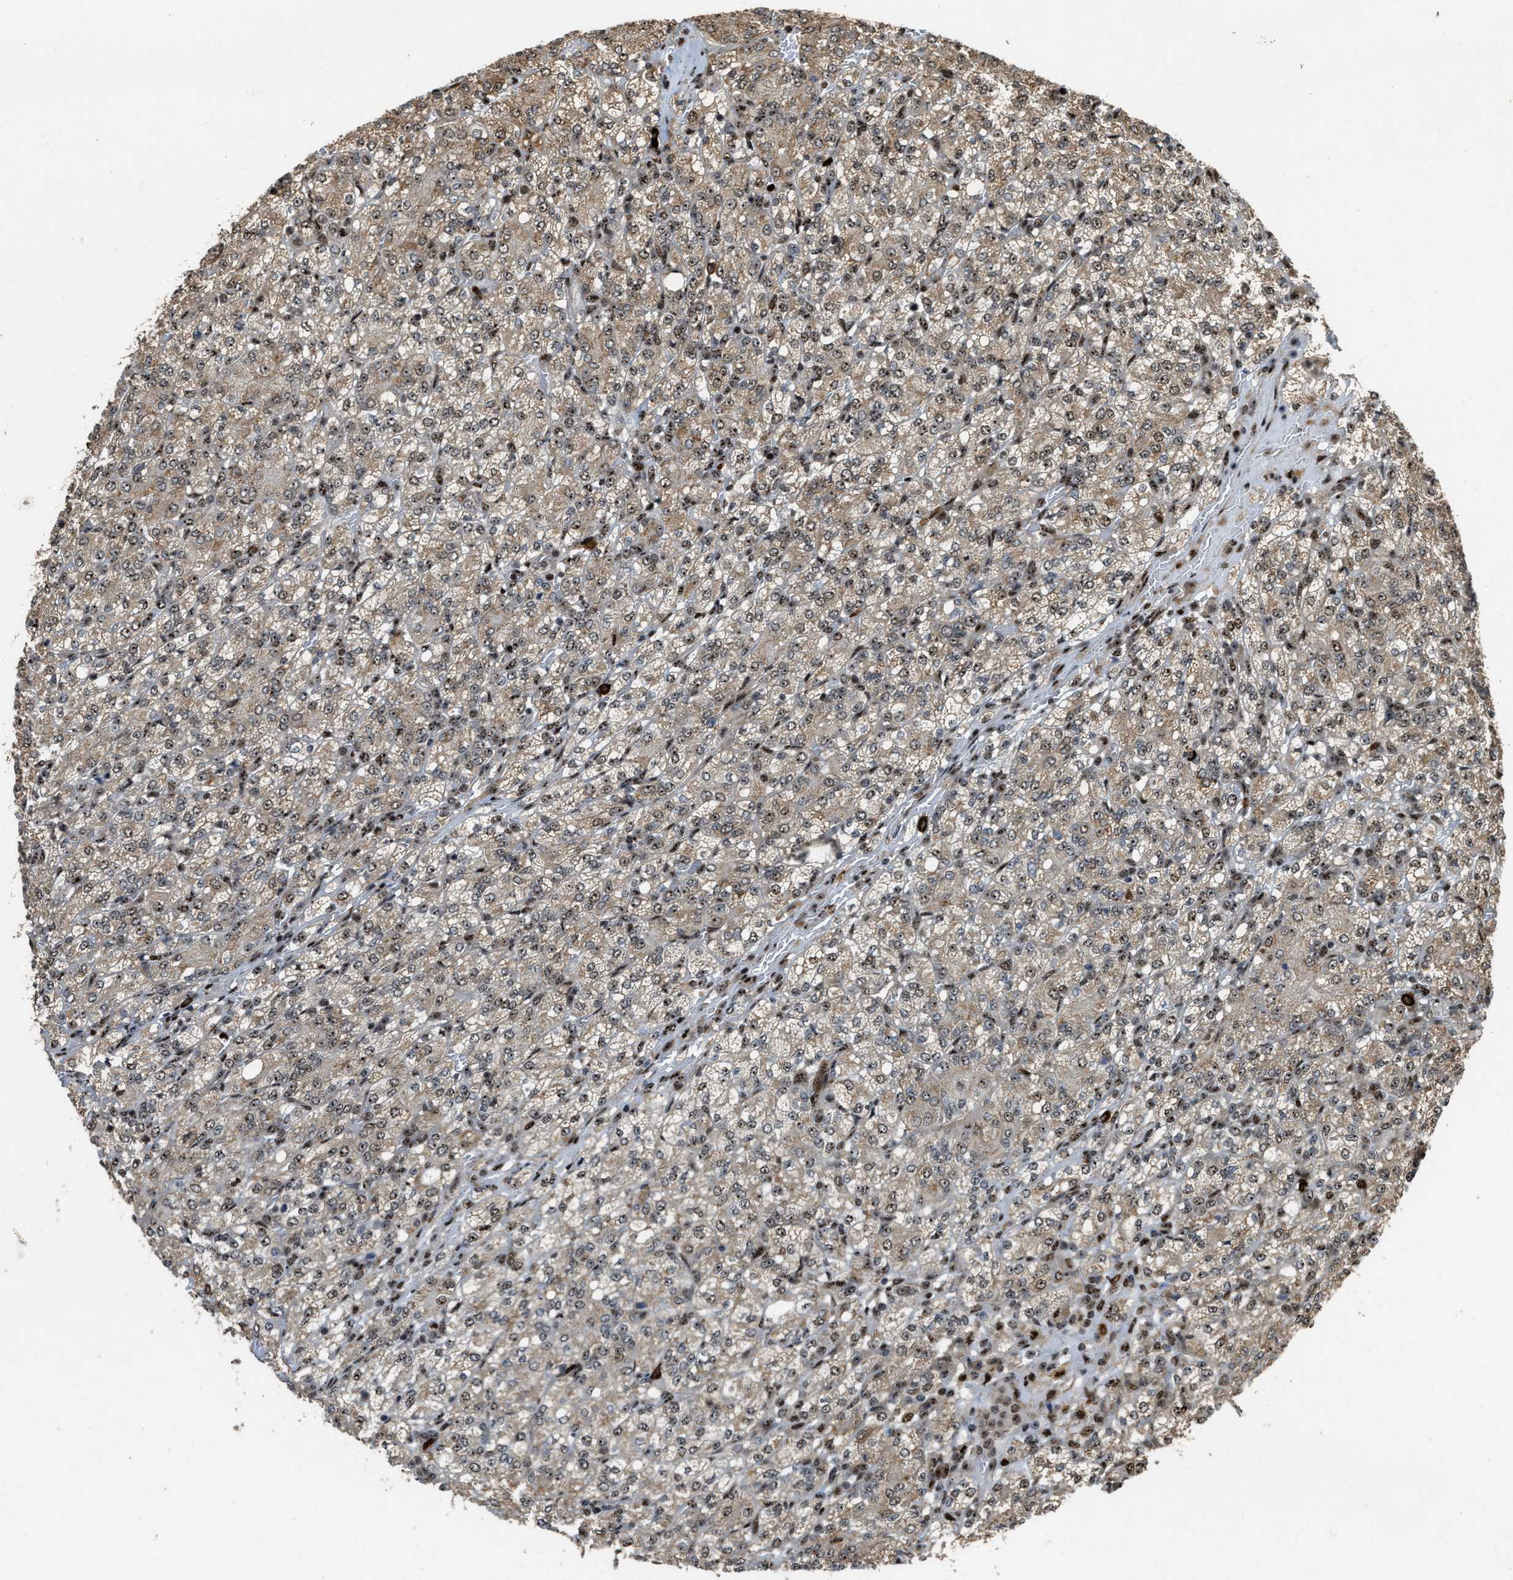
{"staining": {"intensity": "moderate", "quantity": ">75%", "location": "cytoplasmic/membranous,nuclear"}, "tissue": "renal cancer", "cell_type": "Tumor cells", "image_type": "cancer", "snomed": [{"axis": "morphology", "description": "Adenocarcinoma, NOS"}, {"axis": "topography", "description": "Kidney"}], "caption": "This photomicrograph exhibits immunohistochemistry staining of renal cancer (adenocarcinoma), with medium moderate cytoplasmic/membranous and nuclear expression in approximately >75% of tumor cells.", "gene": "ZNF687", "patient": {"sex": "male", "age": 77}}